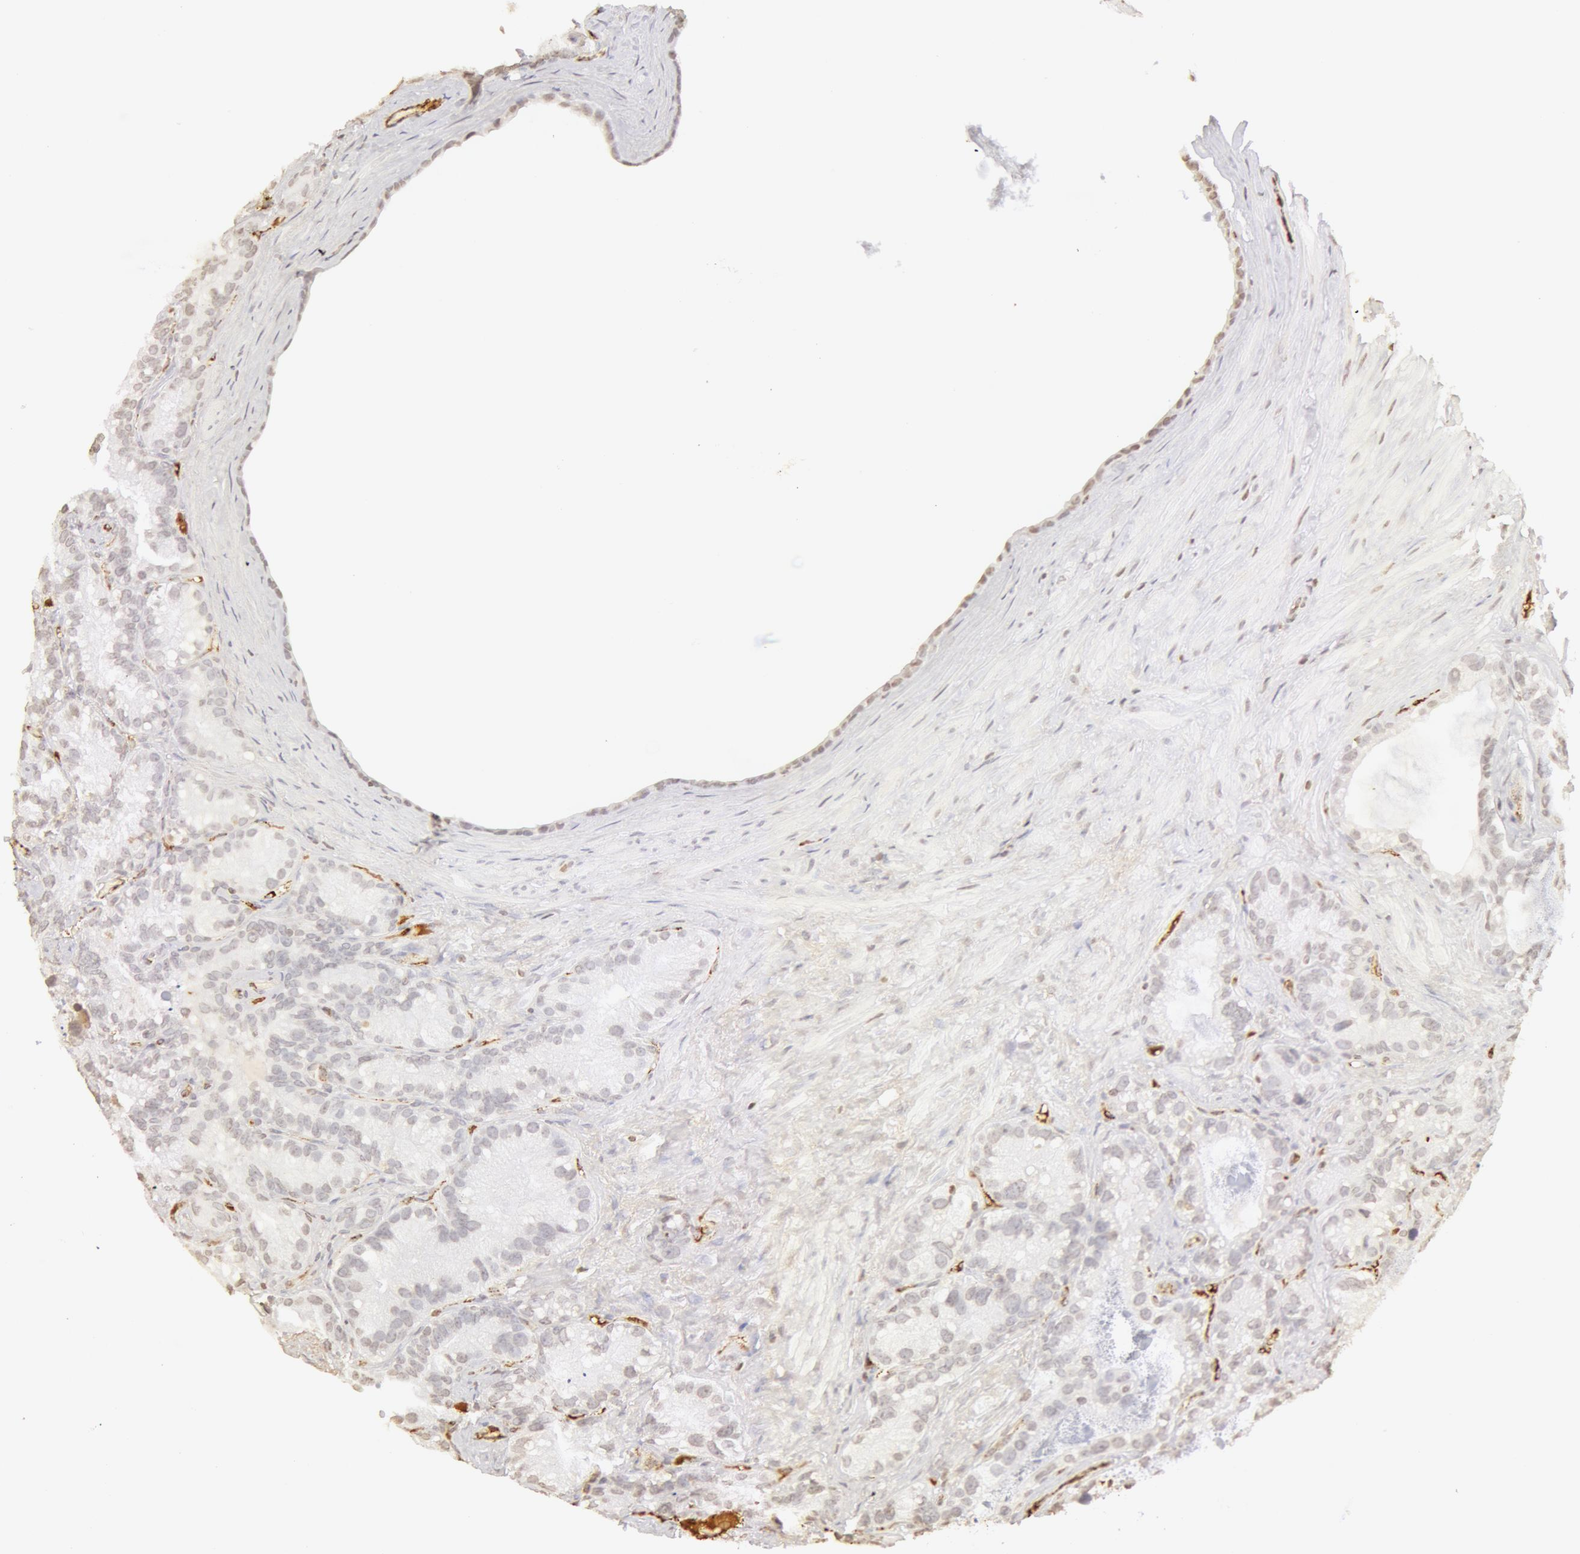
{"staining": {"intensity": "negative", "quantity": "none", "location": "none"}, "tissue": "seminal vesicle", "cell_type": "Glandular cells", "image_type": "normal", "snomed": [{"axis": "morphology", "description": "Normal tissue, NOS"}, {"axis": "topography", "description": "Seminal veicle"}], "caption": "Glandular cells are negative for brown protein staining in unremarkable seminal vesicle. (Stains: DAB (3,3'-diaminobenzidine) IHC with hematoxylin counter stain, Microscopy: brightfield microscopy at high magnification).", "gene": "VWF", "patient": {"sex": "male", "age": 63}}